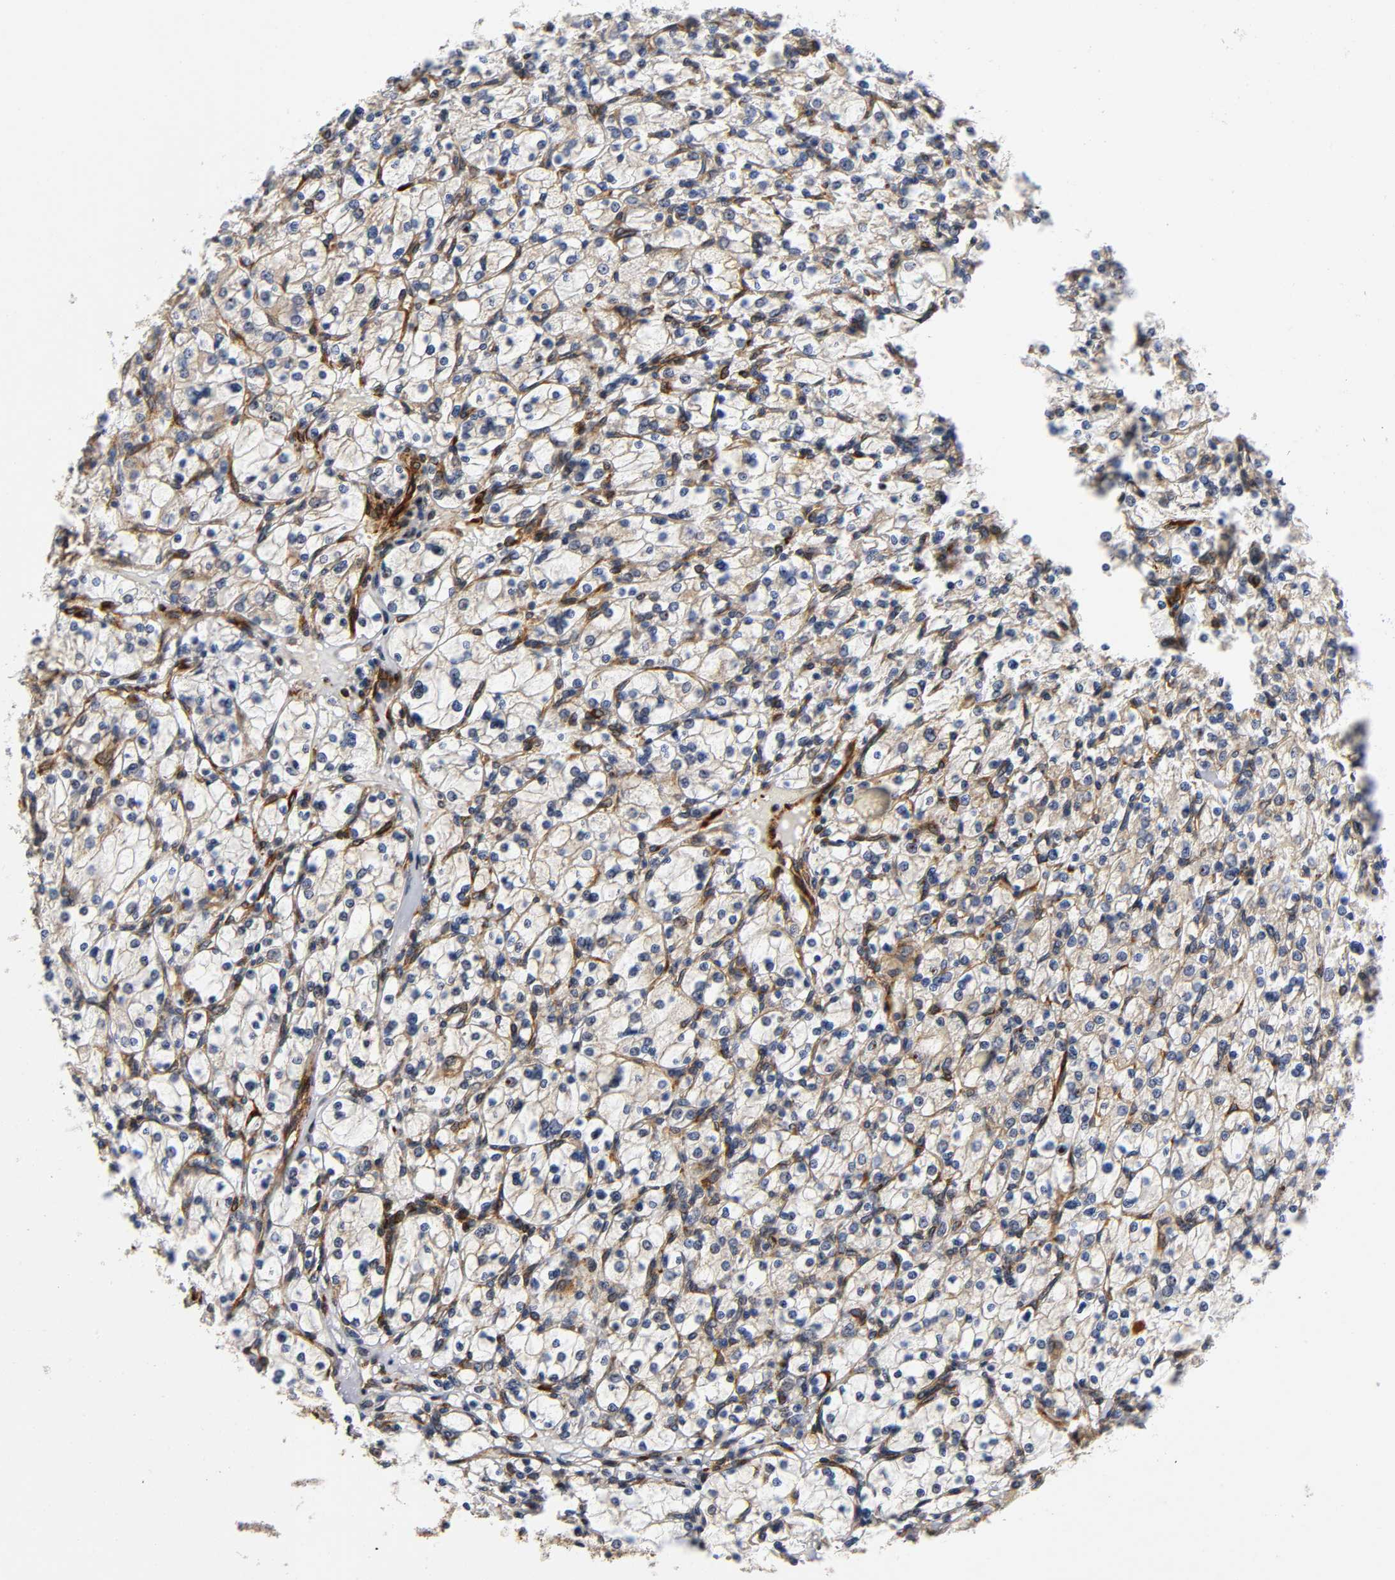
{"staining": {"intensity": "weak", "quantity": "25%-75%", "location": "cytoplasmic/membranous"}, "tissue": "renal cancer", "cell_type": "Tumor cells", "image_type": "cancer", "snomed": [{"axis": "morphology", "description": "Adenocarcinoma, NOS"}, {"axis": "topography", "description": "Kidney"}], "caption": "Brown immunohistochemical staining in human renal cancer (adenocarcinoma) exhibits weak cytoplasmic/membranous staining in approximately 25%-75% of tumor cells. (DAB (3,3'-diaminobenzidine) IHC, brown staining for protein, blue staining for nuclei).", "gene": "SOS2", "patient": {"sex": "female", "age": 83}}